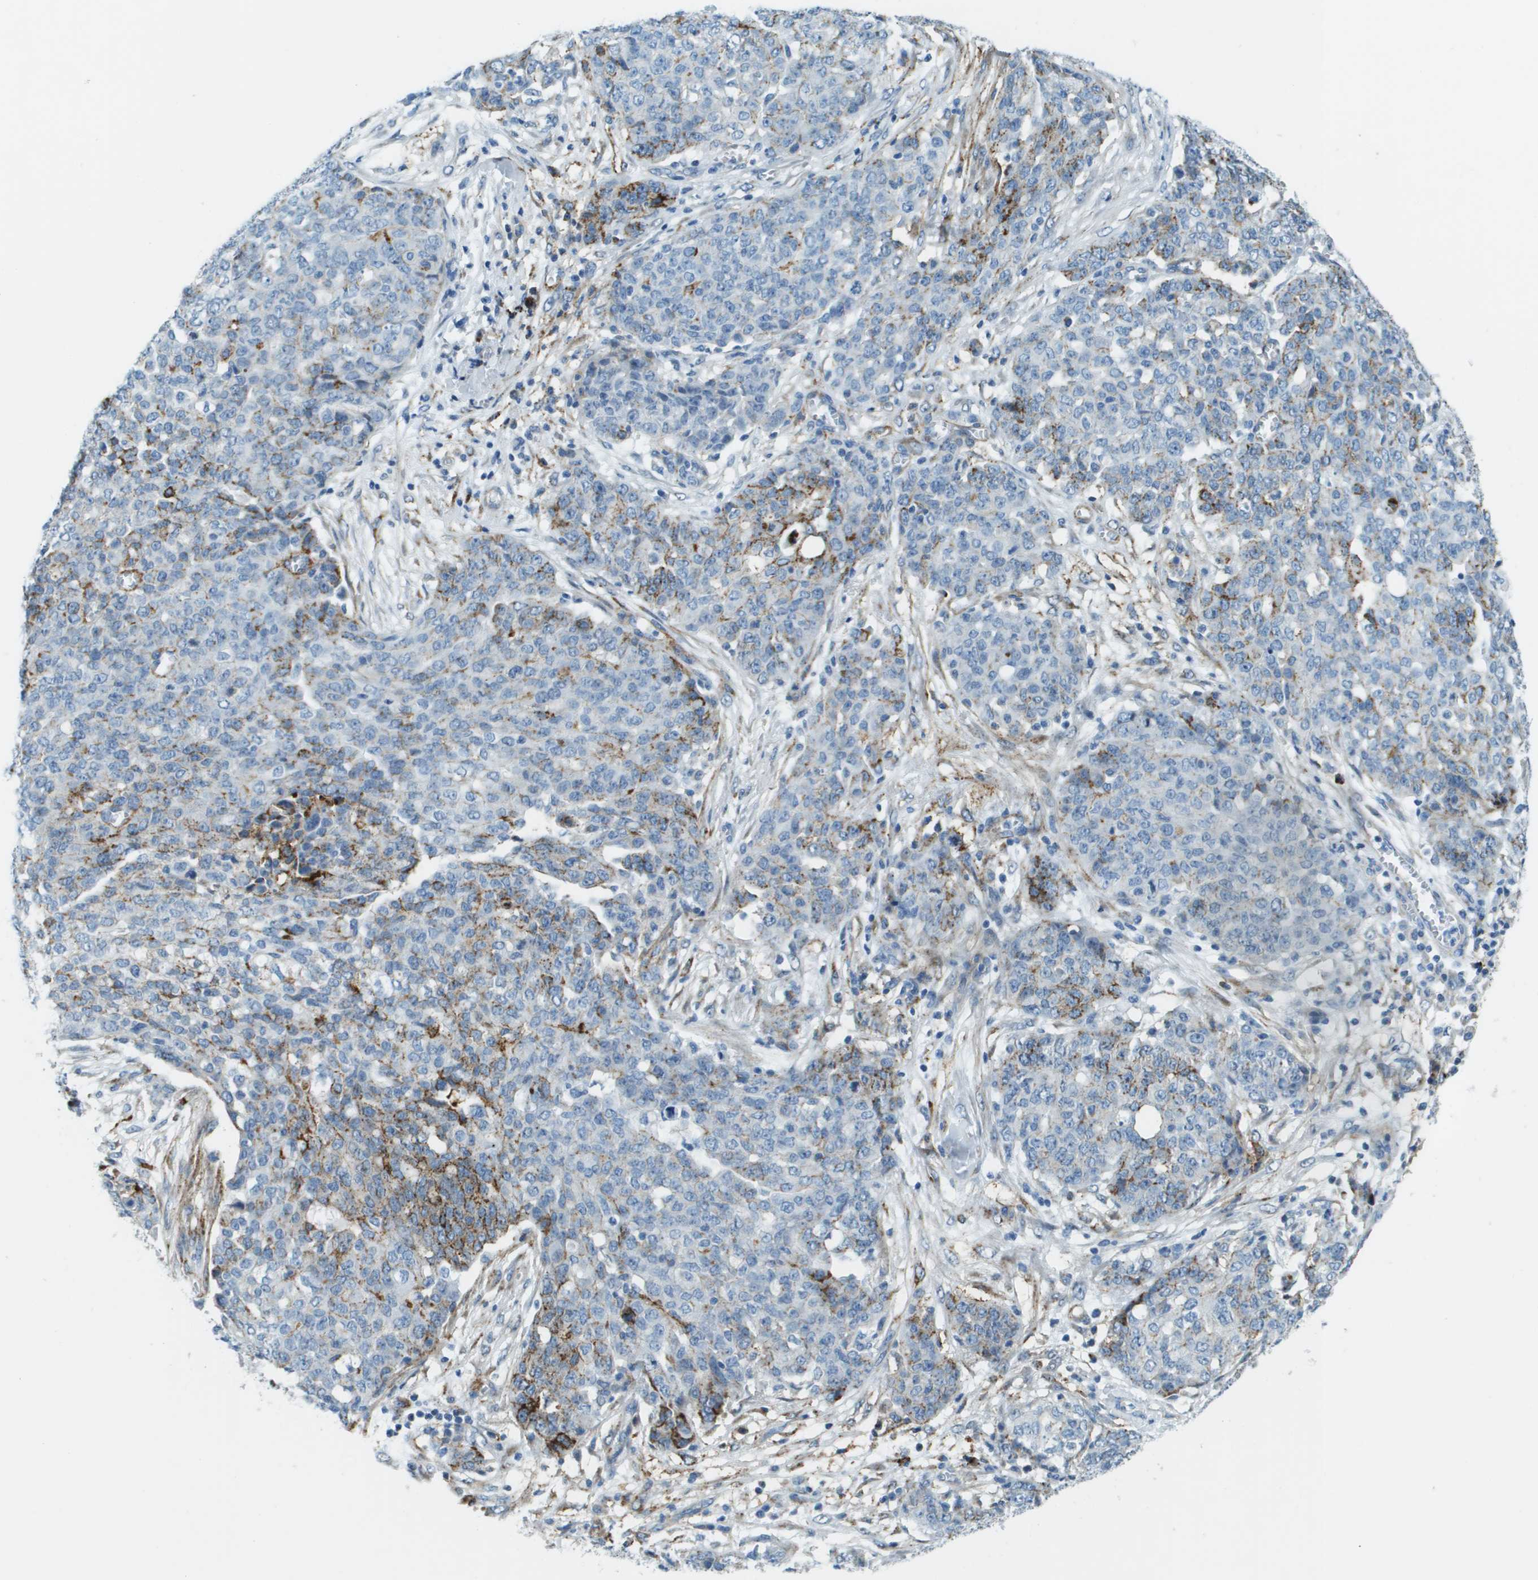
{"staining": {"intensity": "moderate", "quantity": "<25%", "location": "cytoplasmic/membranous"}, "tissue": "ovarian cancer", "cell_type": "Tumor cells", "image_type": "cancer", "snomed": [{"axis": "morphology", "description": "Cystadenocarcinoma, serous, NOS"}, {"axis": "topography", "description": "Soft tissue"}, {"axis": "topography", "description": "Ovary"}], "caption": "A micrograph of human ovarian cancer stained for a protein demonstrates moderate cytoplasmic/membranous brown staining in tumor cells. The protein of interest is shown in brown color, while the nuclei are stained blue.", "gene": "SDC1", "patient": {"sex": "female", "age": 57}}